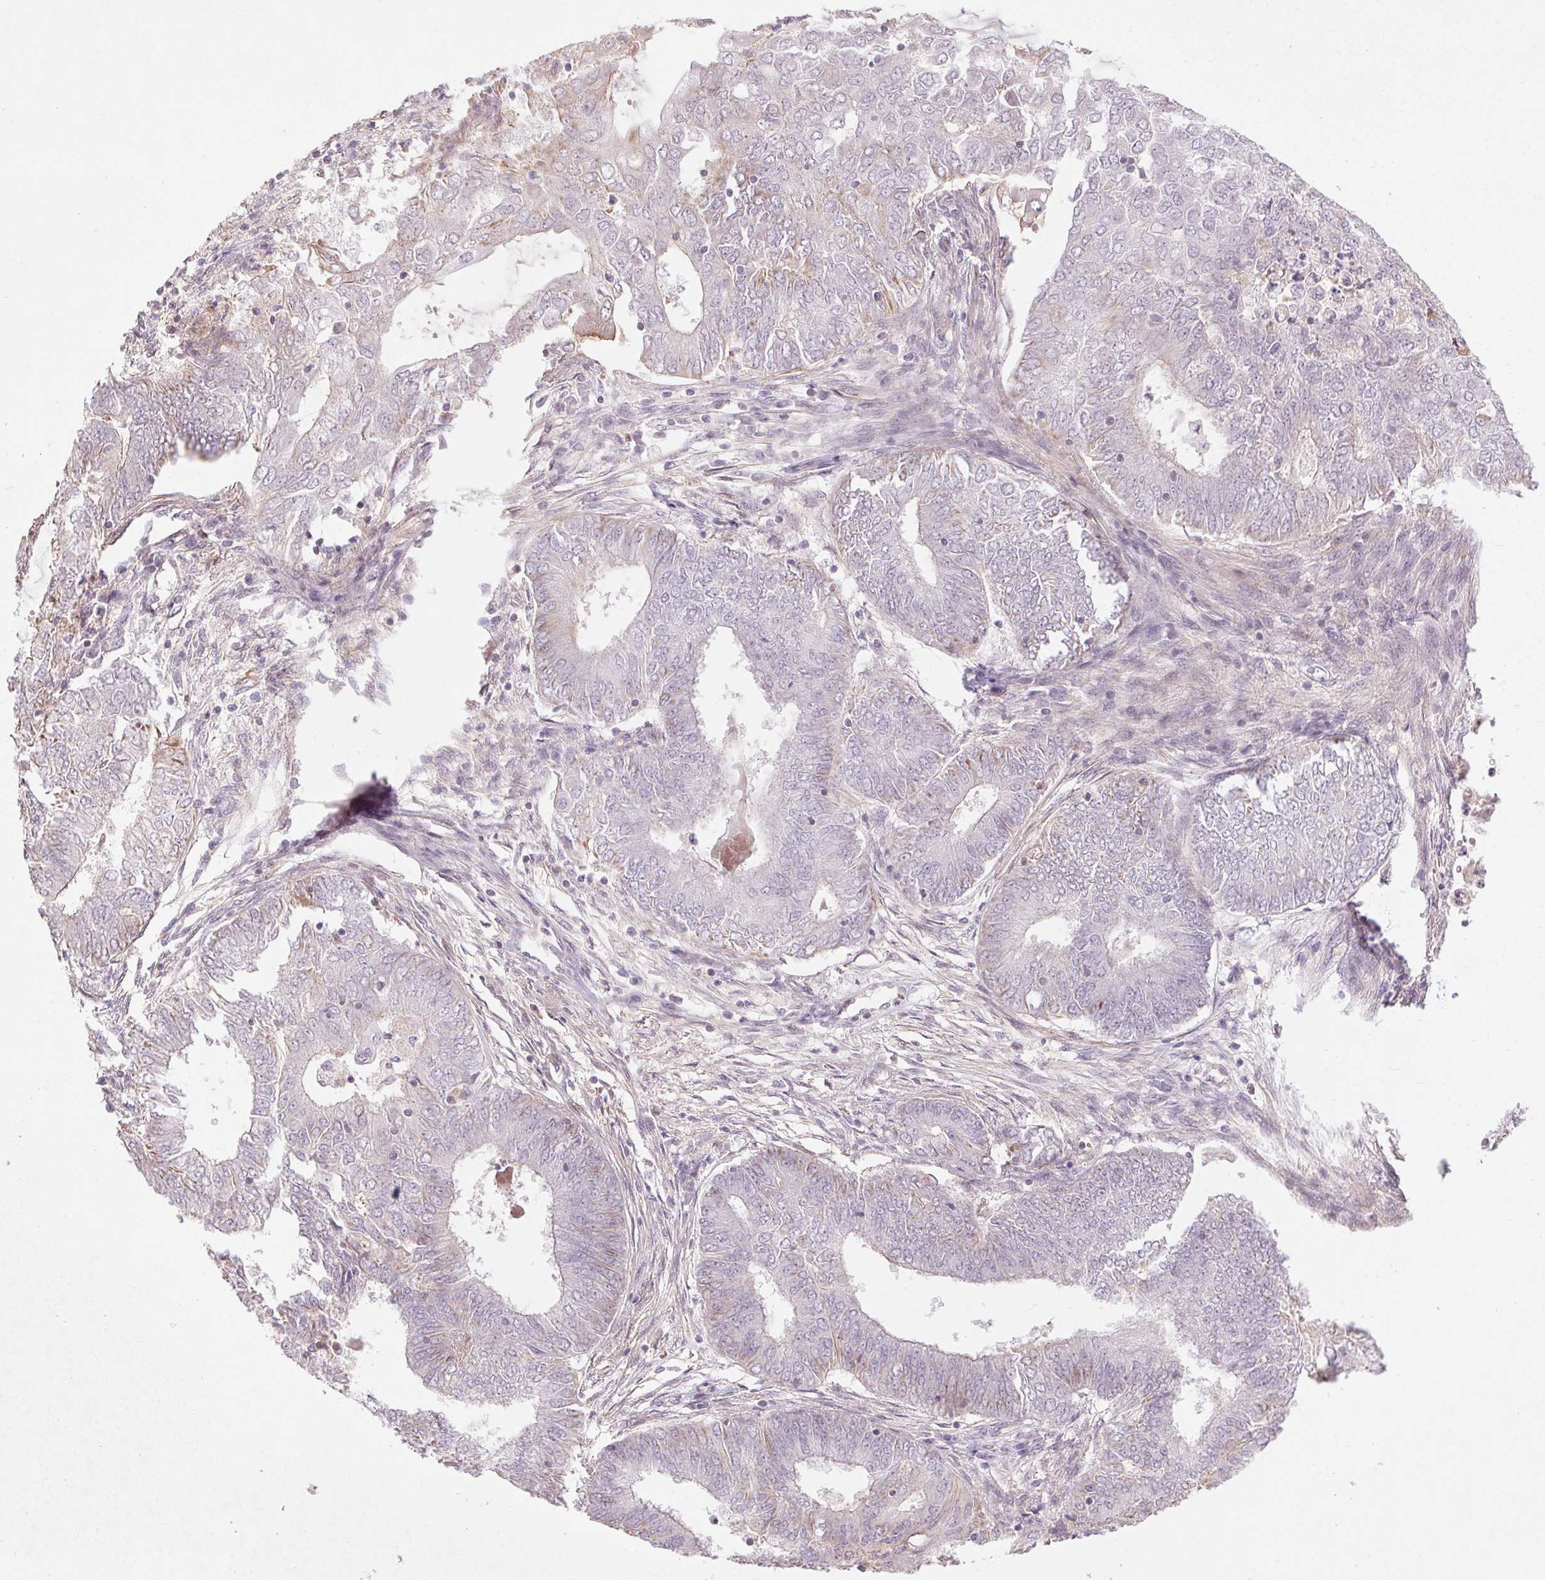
{"staining": {"intensity": "negative", "quantity": "none", "location": "none"}, "tissue": "endometrial cancer", "cell_type": "Tumor cells", "image_type": "cancer", "snomed": [{"axis": "morphology", "description": "Adenocarcinoma, NOS"}, {"axis": "topography", "description": "Endometrium"}], "caption": "Micrograph shows no significant protein staining in tumor cells of endometrial cancer.", "gene": "CCSER1", "patient": {"sex": "female", "age": 62}}